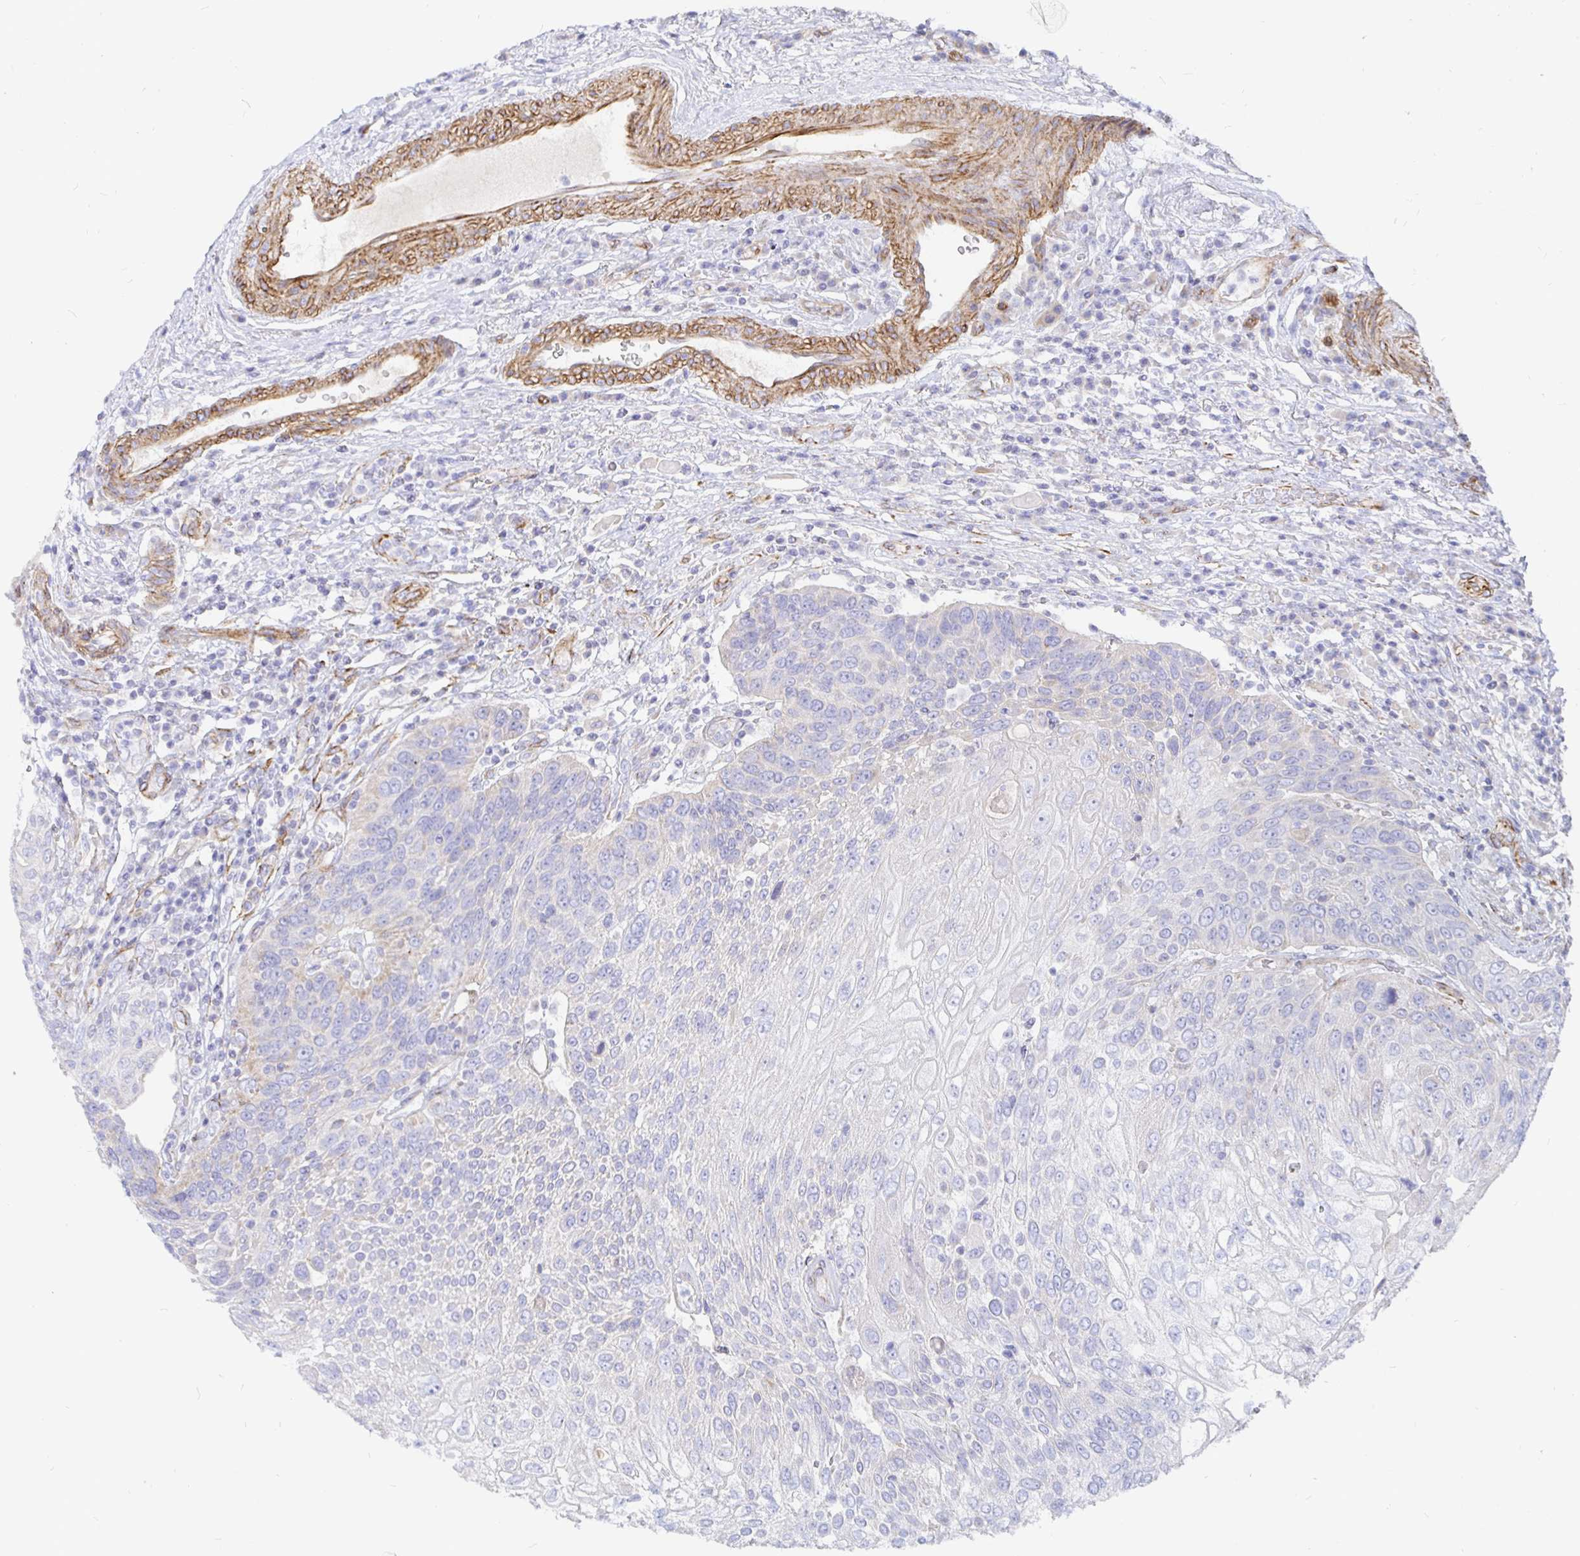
{"staining": {"intensity": "negative", "quantity": "none", "location": "none"}, "tissue": "urothelial cancer", "cell_type": "Tumor cells", "image_type": "cancer", "snomed": [{"axis": "morphology", "description": "Urothelial carcinoma, High grade"}, {"axis": "topography", "description": "Urinary bladder"}], "caption": "Immunohistochemistry (IHC) of human urothelial carcinoma (high-grade) demonstrates no staining in tumor cells. (DAB (3,3'-diaminobenzidine) immunohistochemistry (IHC) visualized using brightfield microscopy, high magnification).", "gene": "COX16", "patient": {"sex": "female", "age": 70}}